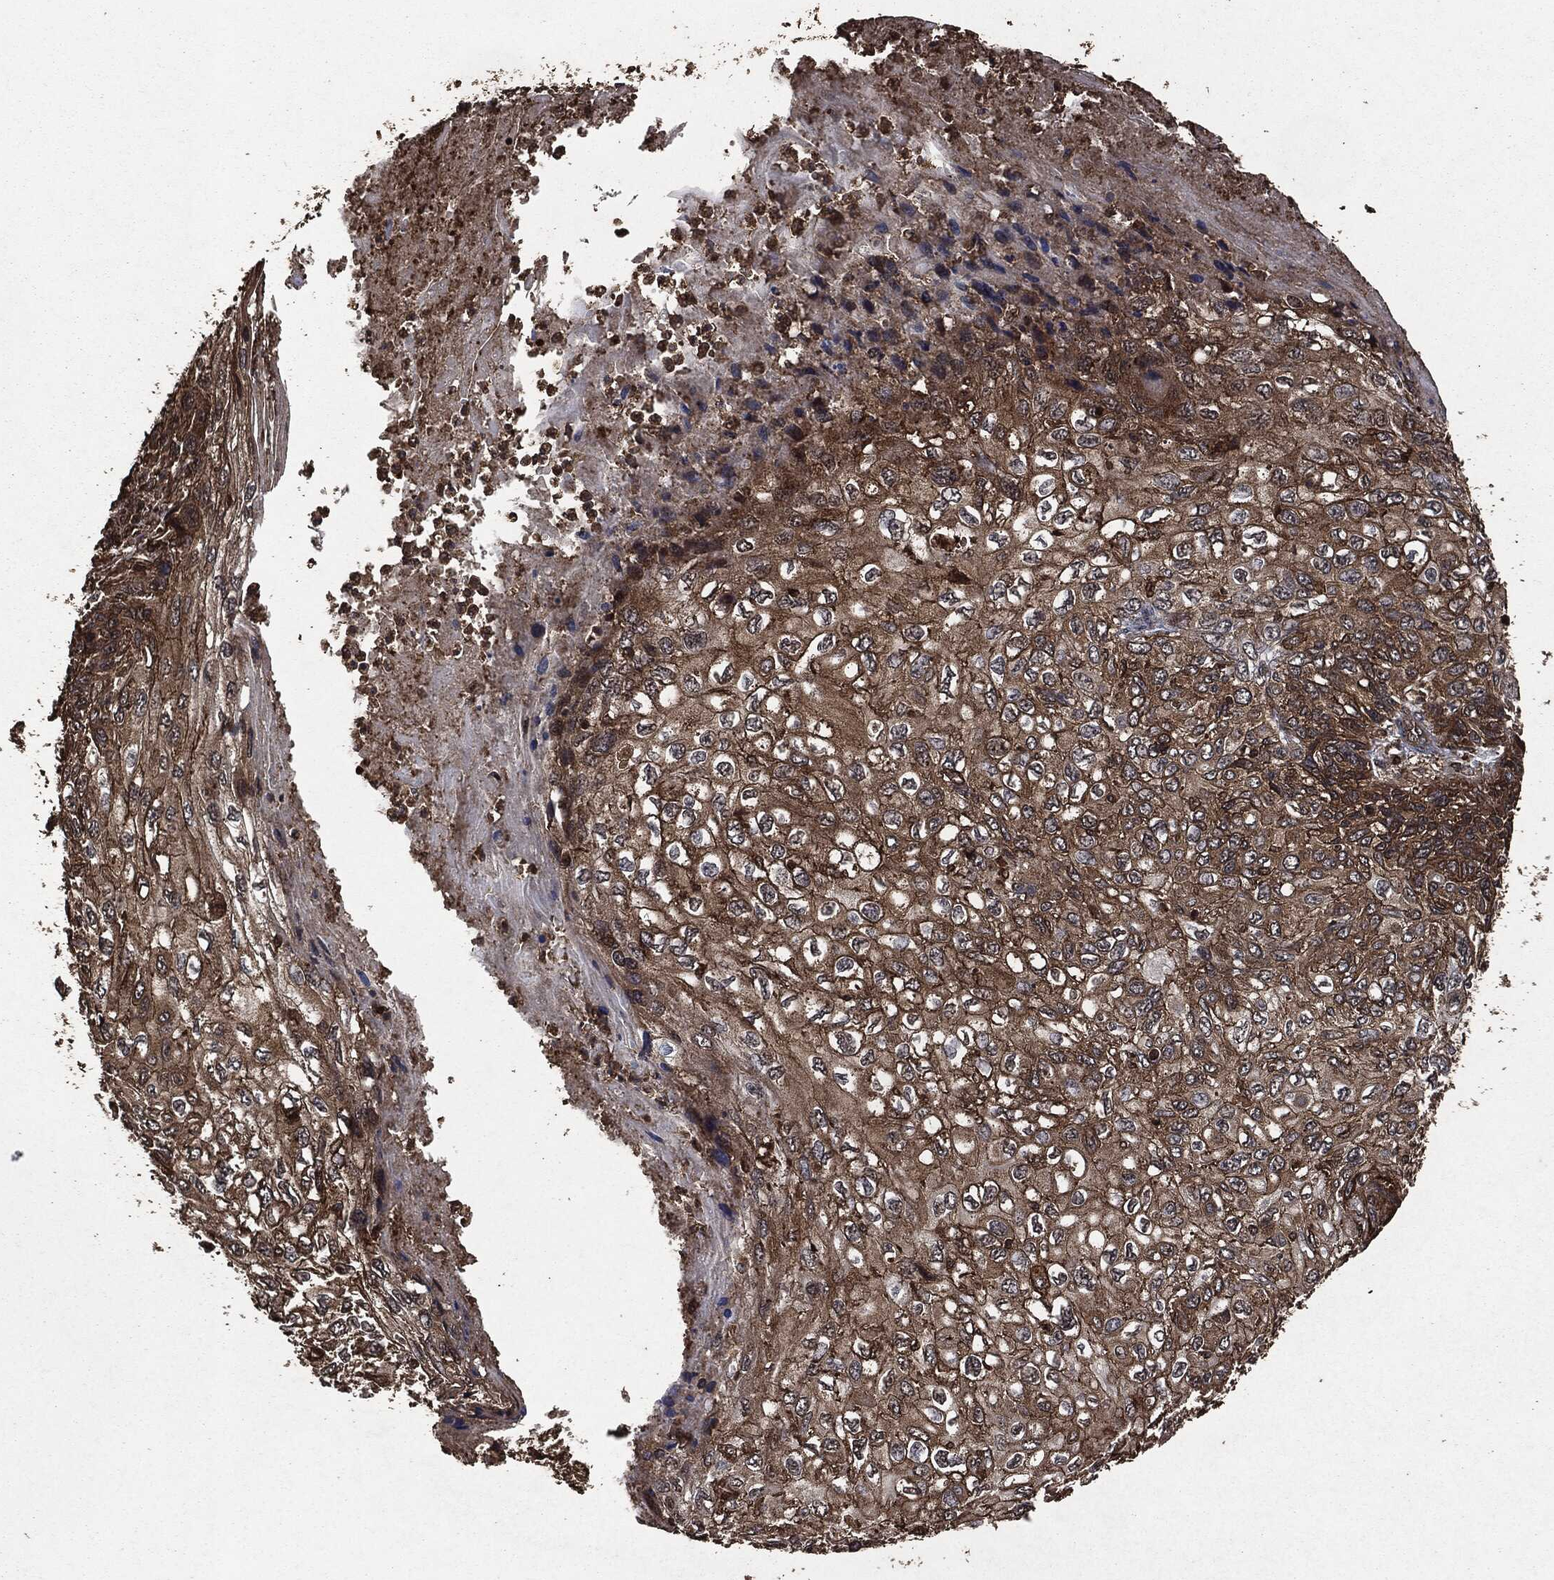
{"staining": {"intensity": "strong", "quantity": "25%-75%", "location": "cytoplasmic/membranous"}, "tissue": "skin cancer", "cell_type": "Tumor cells", "image_type": "cancer", "snomed": [{"axis": "morphology", "description": "Squamous cell carcinoma, NOS"}, {"axis": "topography", "description": "Skin"}], "caption": "Immunohistochemical staining of skin squamous cell carcinoma displays high levels of strong cytoplasmic/membranous staining in approximately 25%-75% of tumor cells.", "gene": "HRAS", "patient": {"sex": "male", "age": 92}}